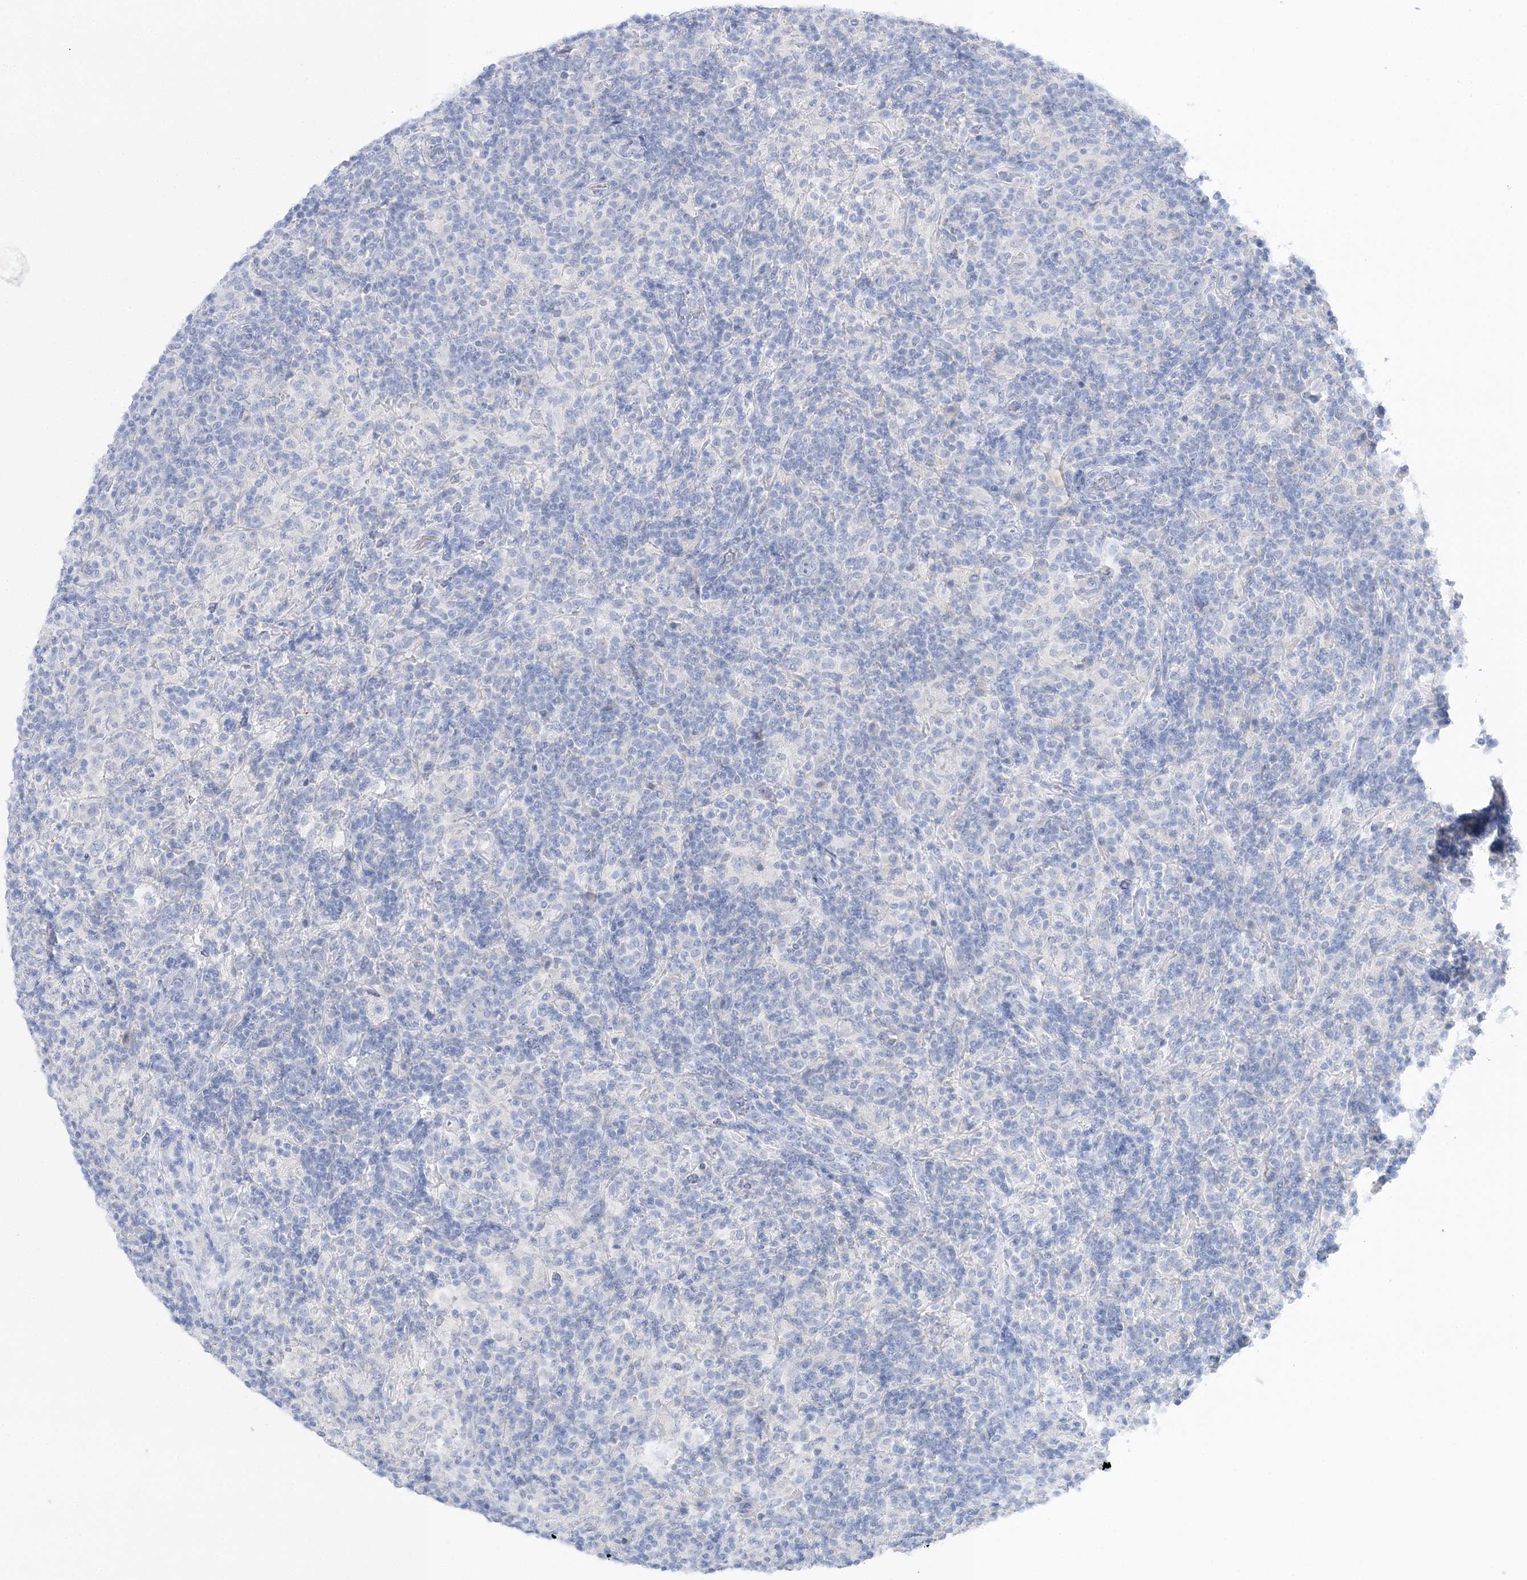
{"staining": {"intensity": "negative", "quantity": "none", "location": "none"}, "tissue": "lymphoma", "cell_type": "Tumor cells", "image_type": "cancer", "snomed": [{"axis": "morphology", "description": "Hodgkin's disease, NOS"}, {"axis": "topography", "description": "Lymph node"}], "caption": "Immunohistochemical staining of human Hodgkin's disease displays no significant positivity in tumor cells.", "gene": "SLC5A6", "patient": {"sex": "male", "age": 70}}